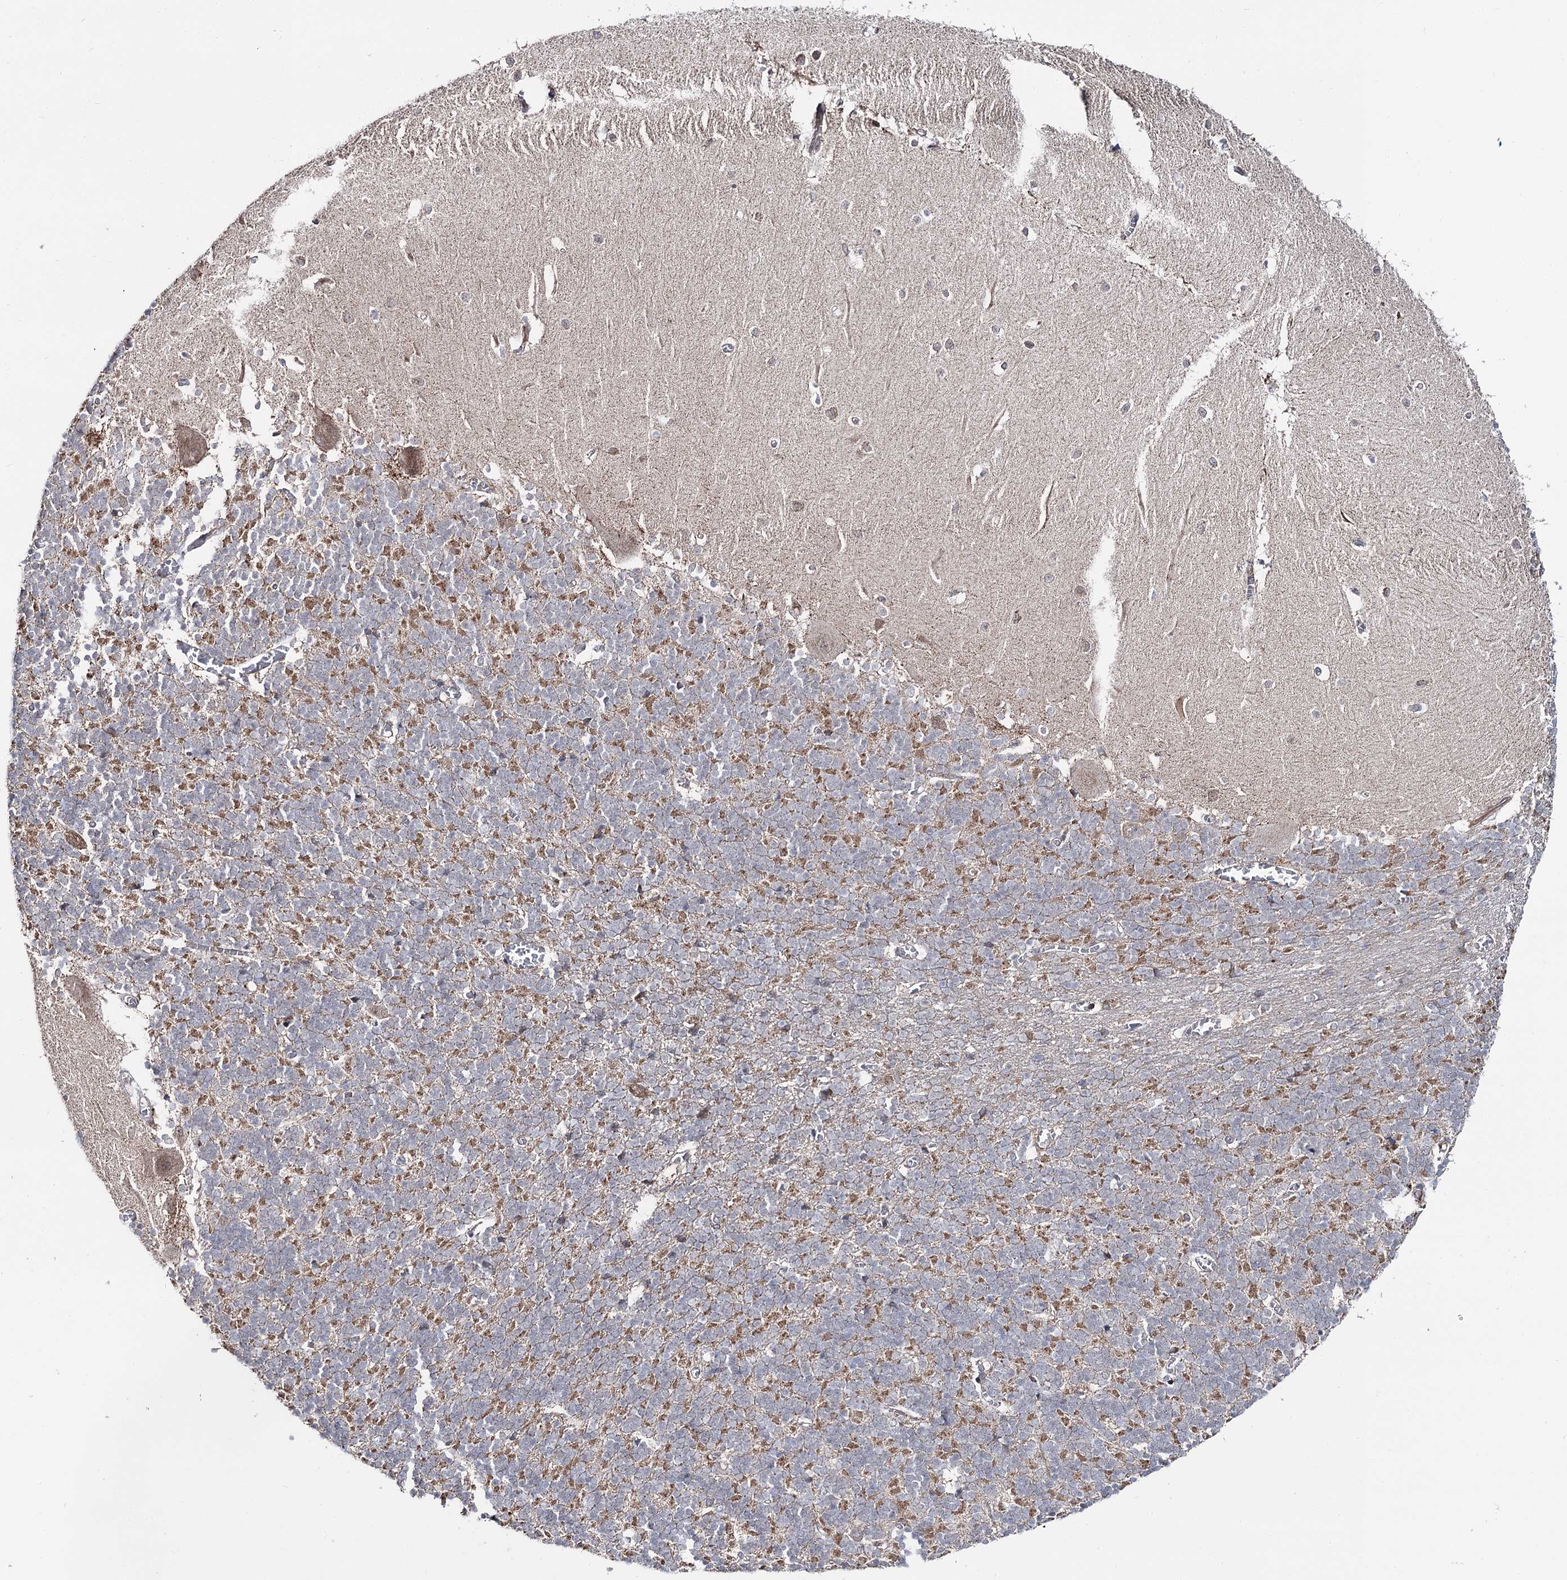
{"staining": {"intensity": "moderate", "quantity": "25%-75%", "location": "cytoplasmic/membranous"}, "tissue": "cerebellum", "cell_type": "Cells in granular layer", "image_type": "normal", "snomed": [{"axis": "morphology", "description": "Normal tissue, NOS"}, {"axis": "topography", "description": "Cerebellum"}], "caption": "Human cerebellum stained with a brown dye shows moderate cytoplasmic/membranous positive expression in approximately 25%-75% of cells in granular layer.", "gene": "CBR4", "patient": {"sex": "male", "age": 37}}